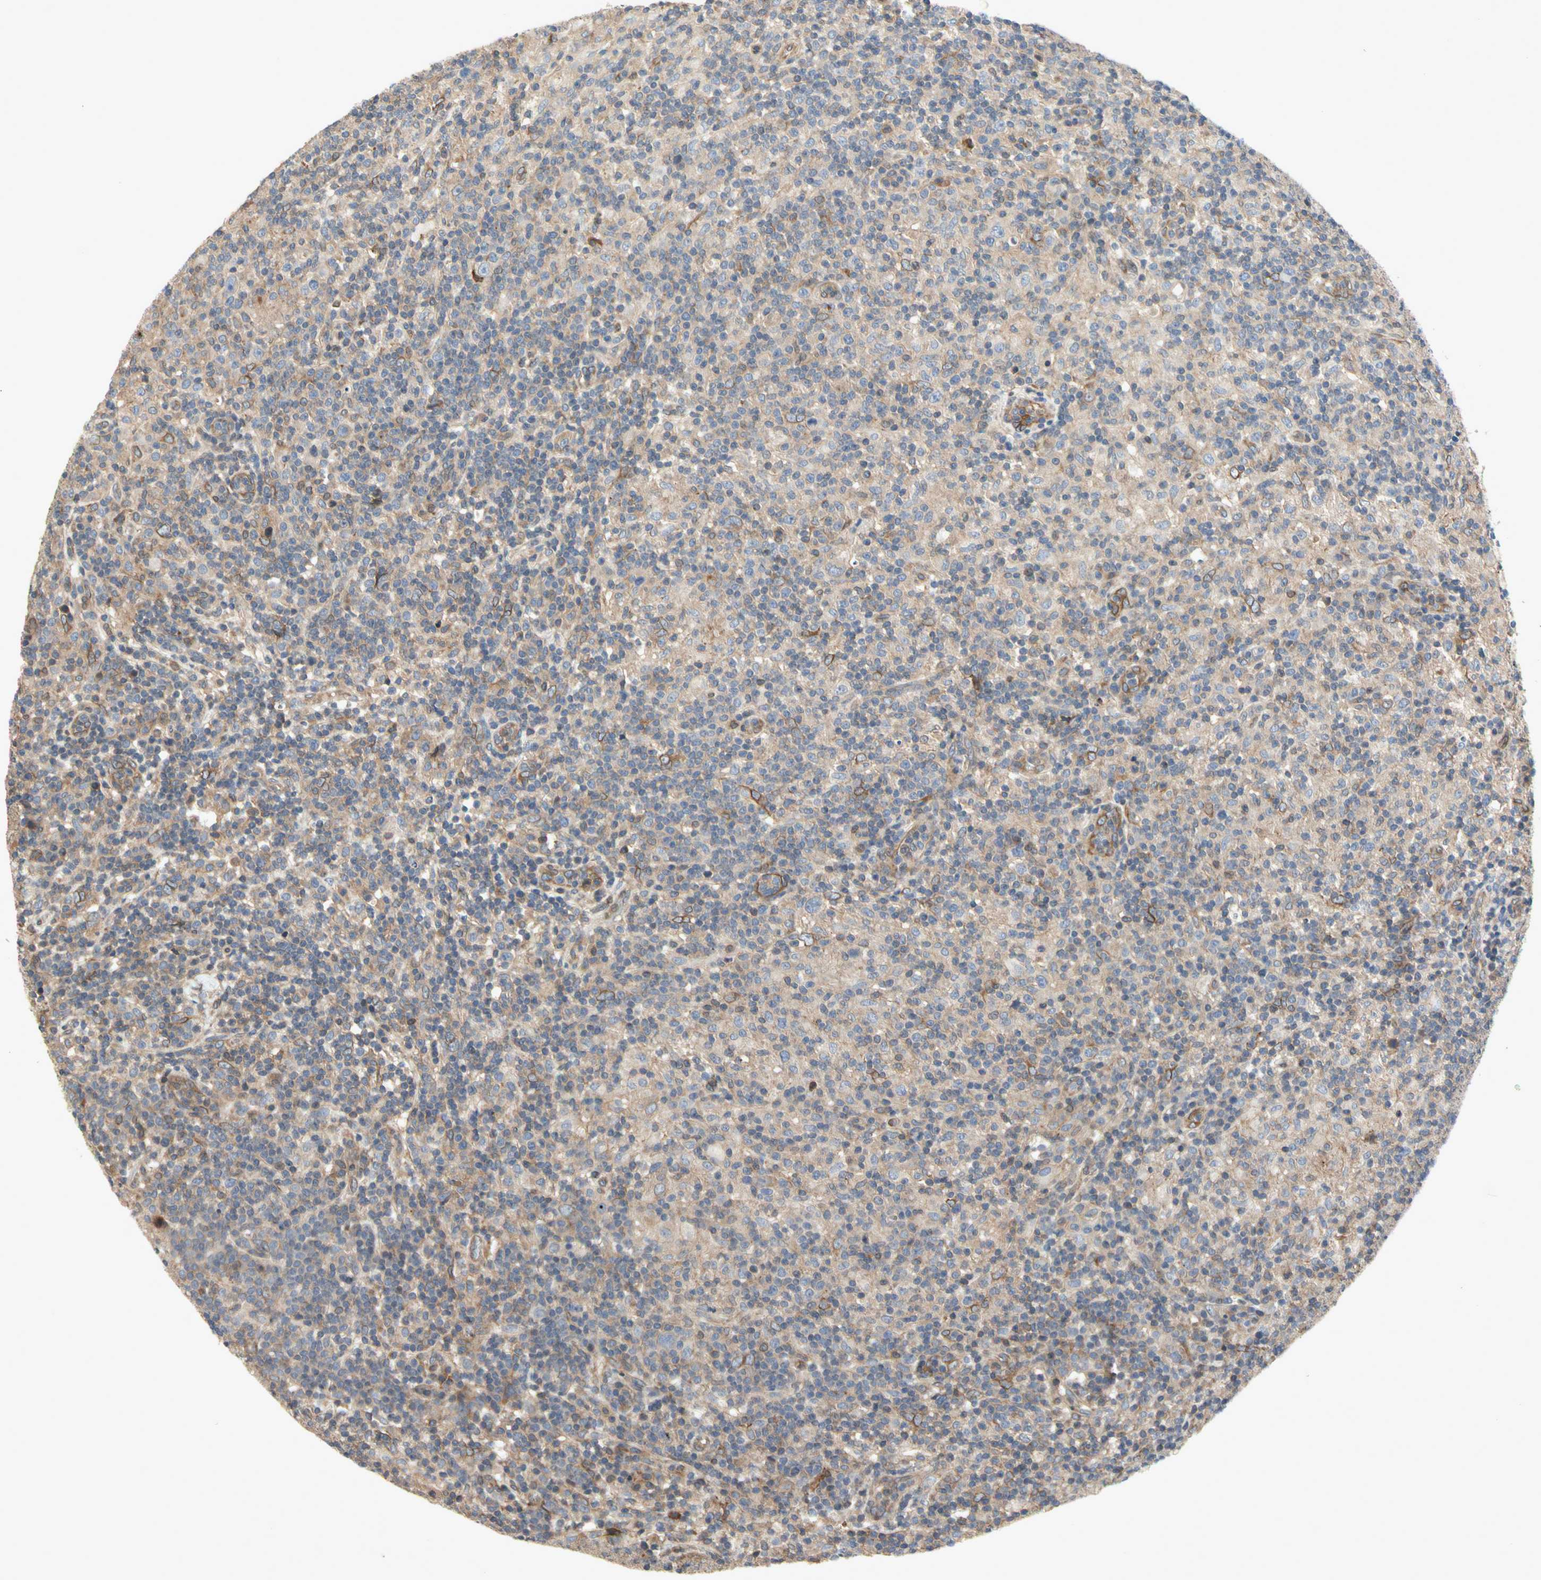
{"staining": {"intensity": "negative", "quantity": "none", "location": "none"}, "tissue": "lymphoma", "cell_type": "Tumor cells", "image_type": "cancer", "snomed": [{"axis": "morphology", "description": "Hodgkin's disease, NOS"}, {"axis": "topography", "description": "Lymph node"}], "caption": "IHC micrograph of neoplastic tissue: Hodgkin's disease stained with DAB (3,3'-diaminobenzidine) shows no significant protein expression in tumor cells.", "gene": "CRTAC1", "patient": {"sex": "male", "age": 70}}